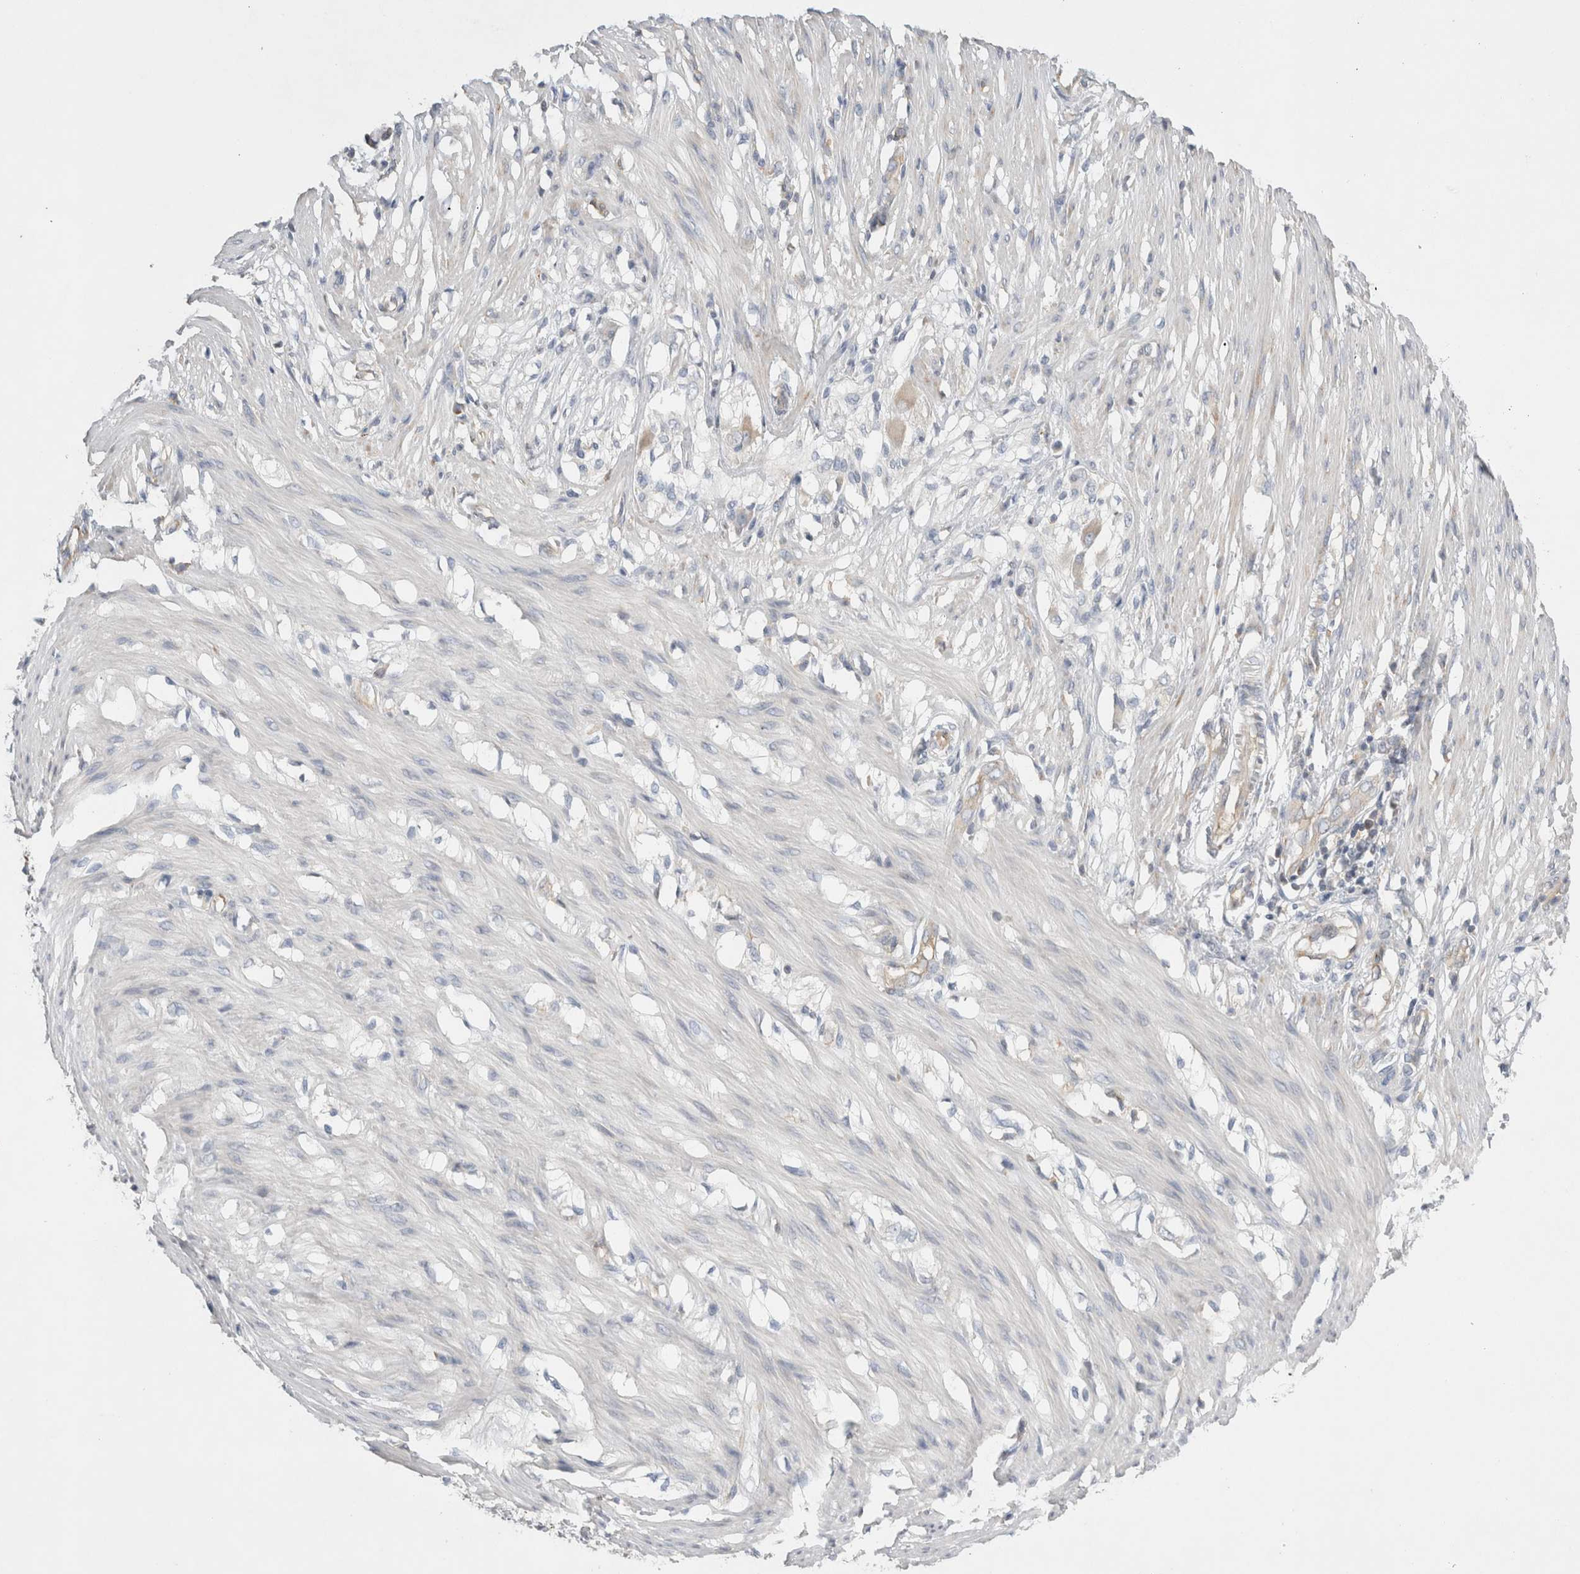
{"staining": {"intensity": "negative", "quantity": "none", "location": "none"}, "tissue": "smooth muscle", "cell_type": "Smooth muscle cells", "image_type": "normal", "snomed": [{"axis": "morphology", "description": "Normal tissue, NOS"}, {"axis": "morphology", "description": "Adenocarcinoma, NOS"}, {"axis": "topography", "description": "Smooth muscle"}, {"axis": "topography", "description": "Colon"}], "caption": "Smooth muscle stained for a protein using immunohistochemistry exhibits no staining smooth muscle cells.", "gene": "ZNF23", "patient": {"sex": "male", "age": 14}}